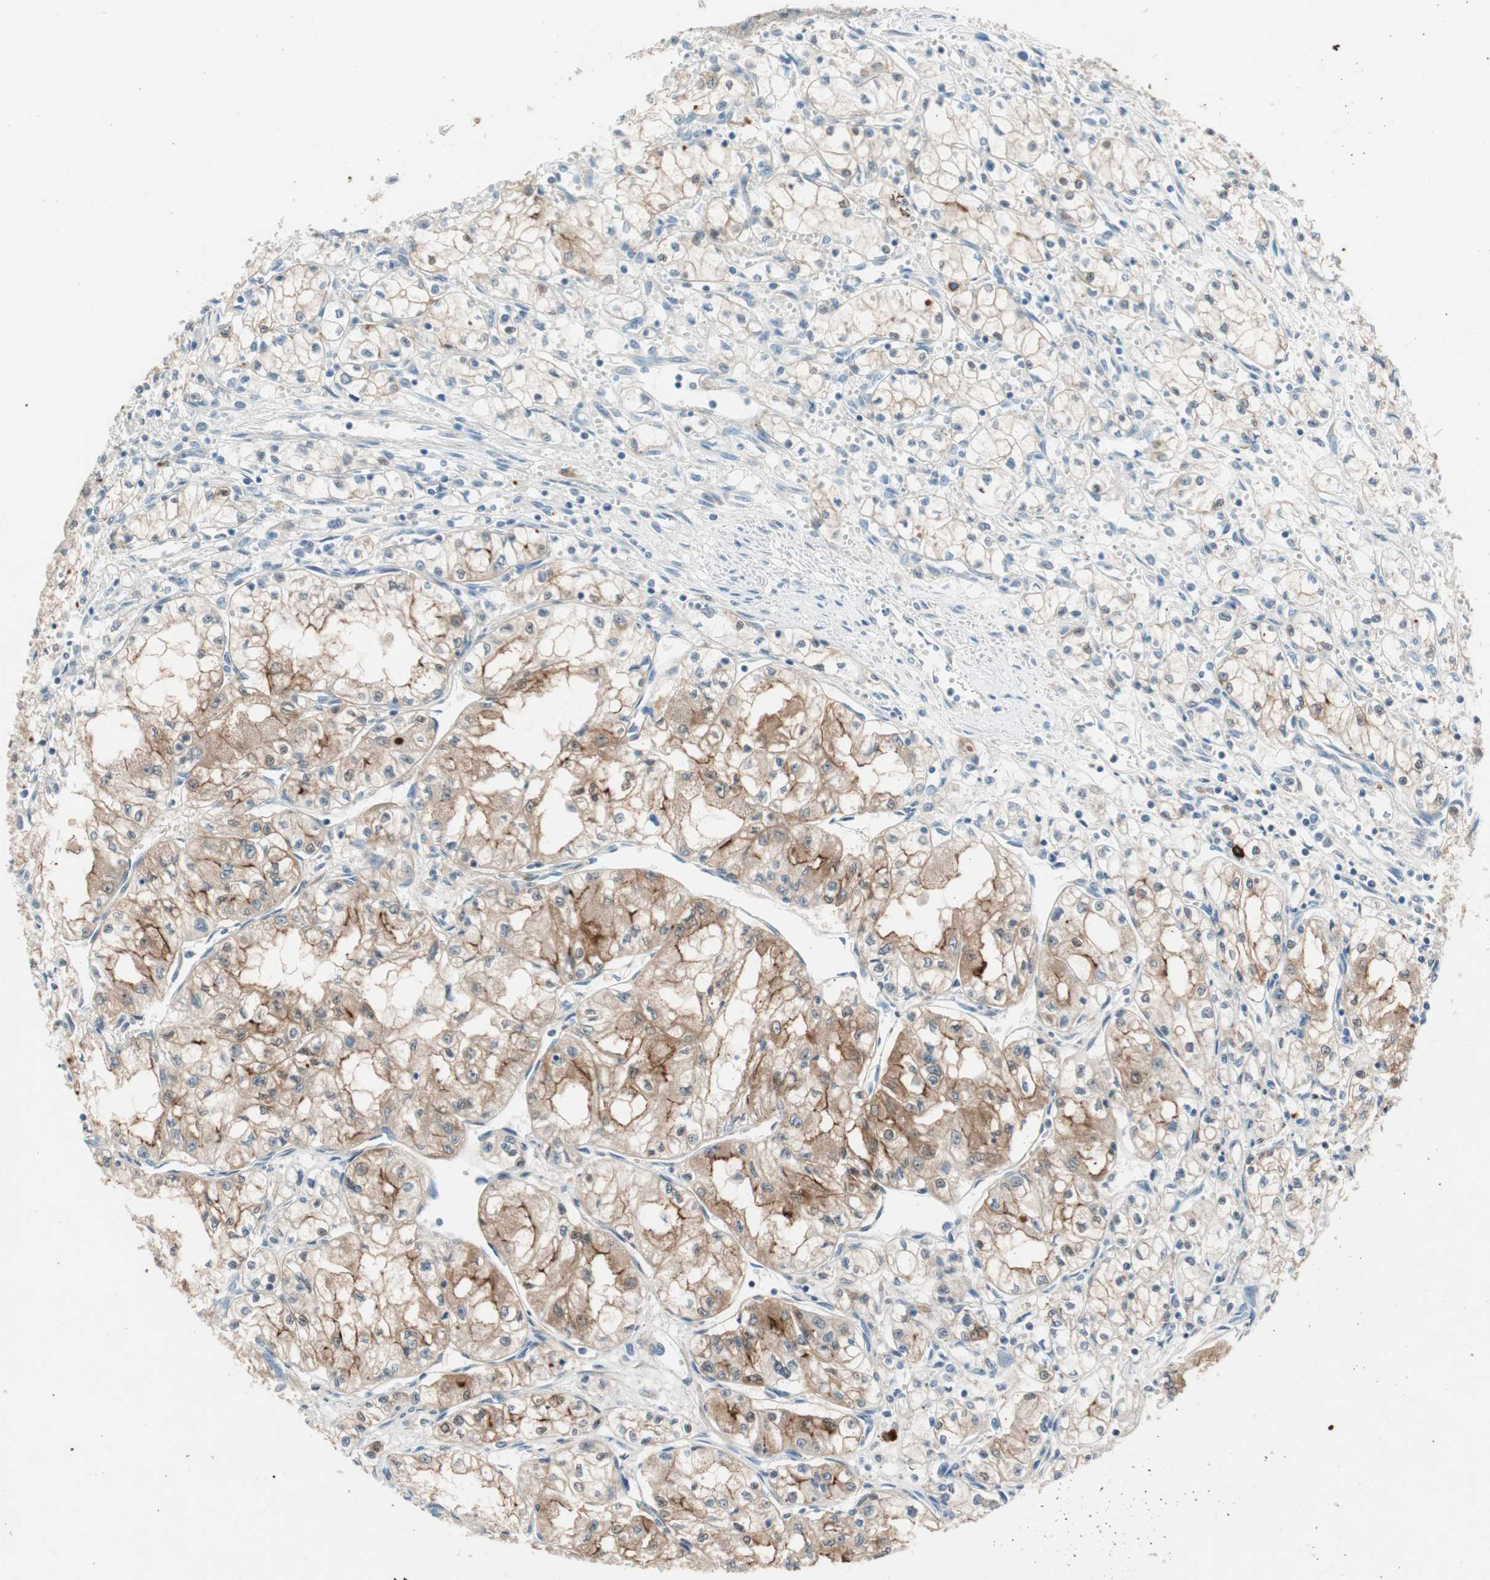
{"staining": {"intensity": "moderate", "quantity": ">75%", "location": "cytoplasmic/membranous,nuclear"}, "tissue": "renal cancer", "cell_type": "Tumor cells", "image_type": "cancer", "snomed": [{"axis": "morphology", "description": "Normal tissue, NOS"}, {"axis": "morphology", "description": "Adenocarcinoma, NOS"}, {"axis": "topography", "description": "Kidney"}], "caption": "IHC of renal cancer exhibits medium levels of moderate cytoplasmic/membranous and nuclear expression in approximately >75% of tumor cells. The protein is stained brown, and the nuclei are stained in blue (DAB IHC with brightfield microscopy, high magnification).", "gene": "PDZK1", "patient": {"sex": "male", "age": 59}}